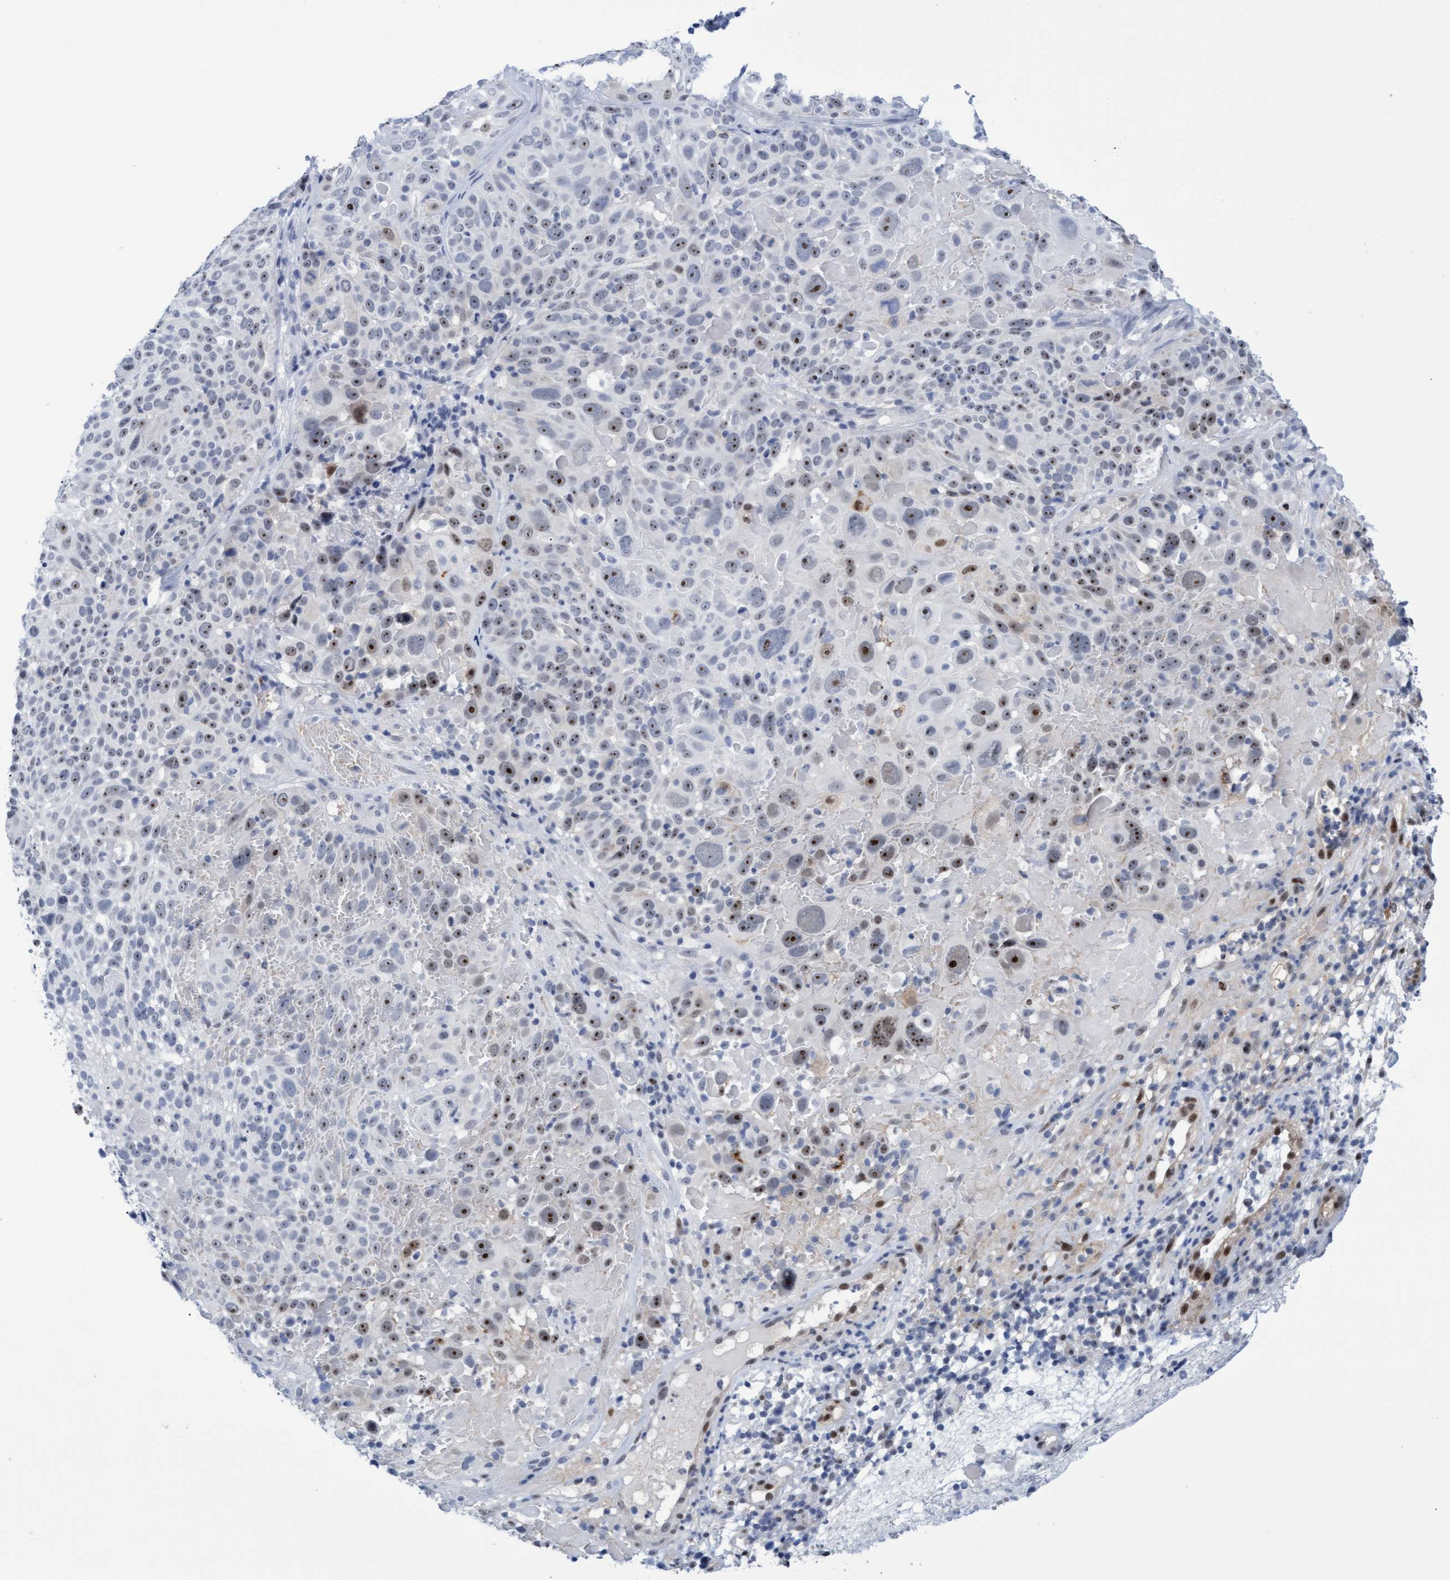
{"staining": {"intensity": "moderate", "quantity": "25%-75%", "location": "nuclear"}, "tissue": "cervical cancer", "cell_type": "Tumor cells", "image_type": "cancer", "snomed": [{"axis": "morphology", "description": "Squamous cell carcinoma, NOS"}, {"axis": "topography", "description": "Cervix"}], "caption": "DAB immunohistochemical staining of human cervical cancer (squamous cell carcinoma) shows moderate nuclear protein expression in approximately 25%-75% of tumor cells.", "gene": "PINX1", "patient": {"sex": "female", "age": 74}}